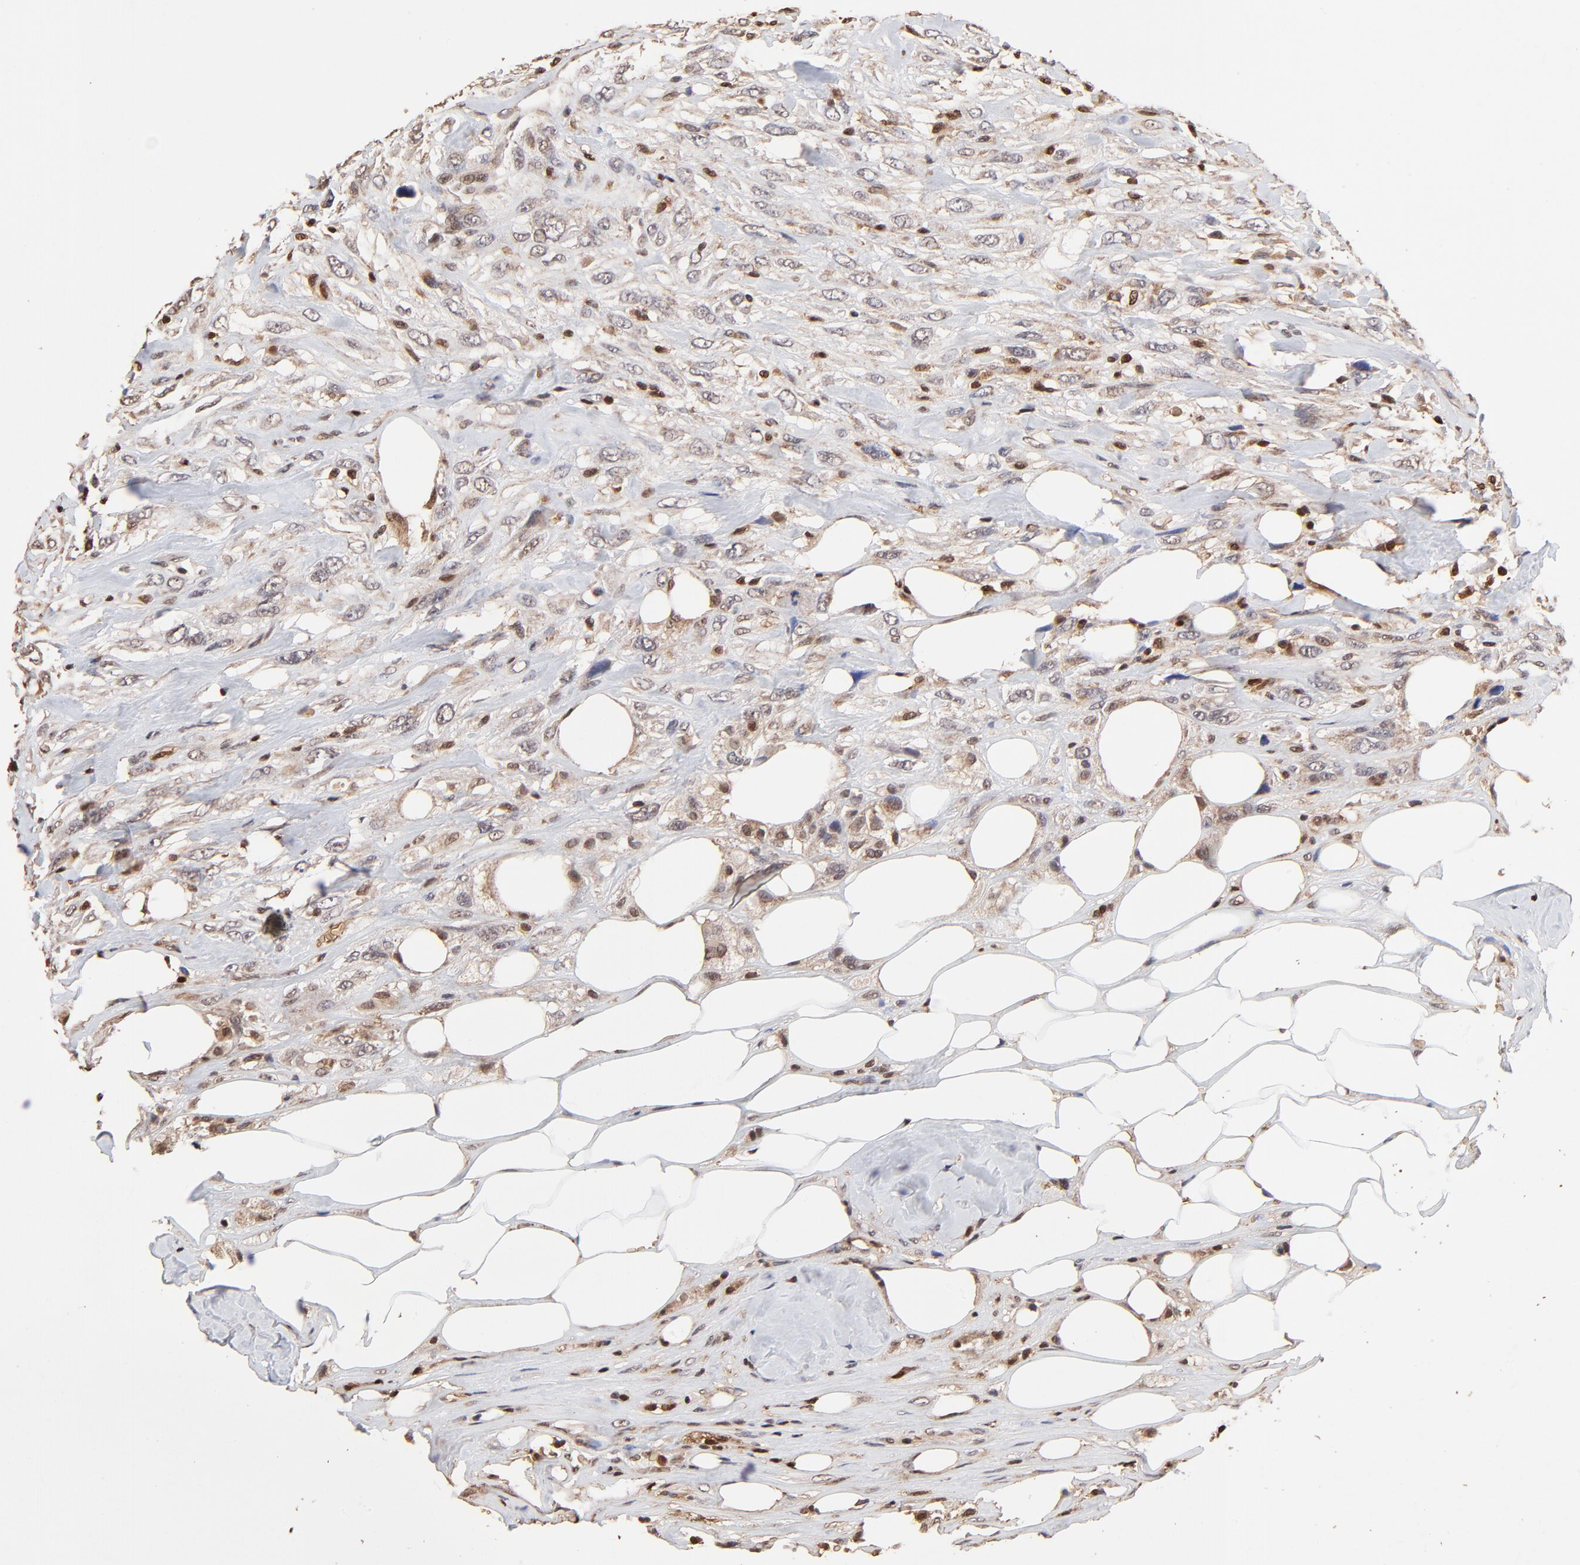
{"staining": {"intensity": "weak", "quantity": "25%-75%", "location": "cytoplasmic/membranous,nuclear"}, "tissue": "breast cancer", "cell_type": "Tumor cells", "image_type": "cancer", "snomed": [{"axis": "morphology", "description": "Neoplasm, malignant, NOS"}, {"axis": "topography", "description": "Breast"}], "caption": "This image exhibits breast cancer stained with immunohistochemistry to label a protein in brown. The cytoplasmic/membranous and nuclear of tumor cells show weak positivity for the protein. Nuclei are counter-stained blue.", "gene": "CASP1", "patient": {"sex": "female", "age": 50}}